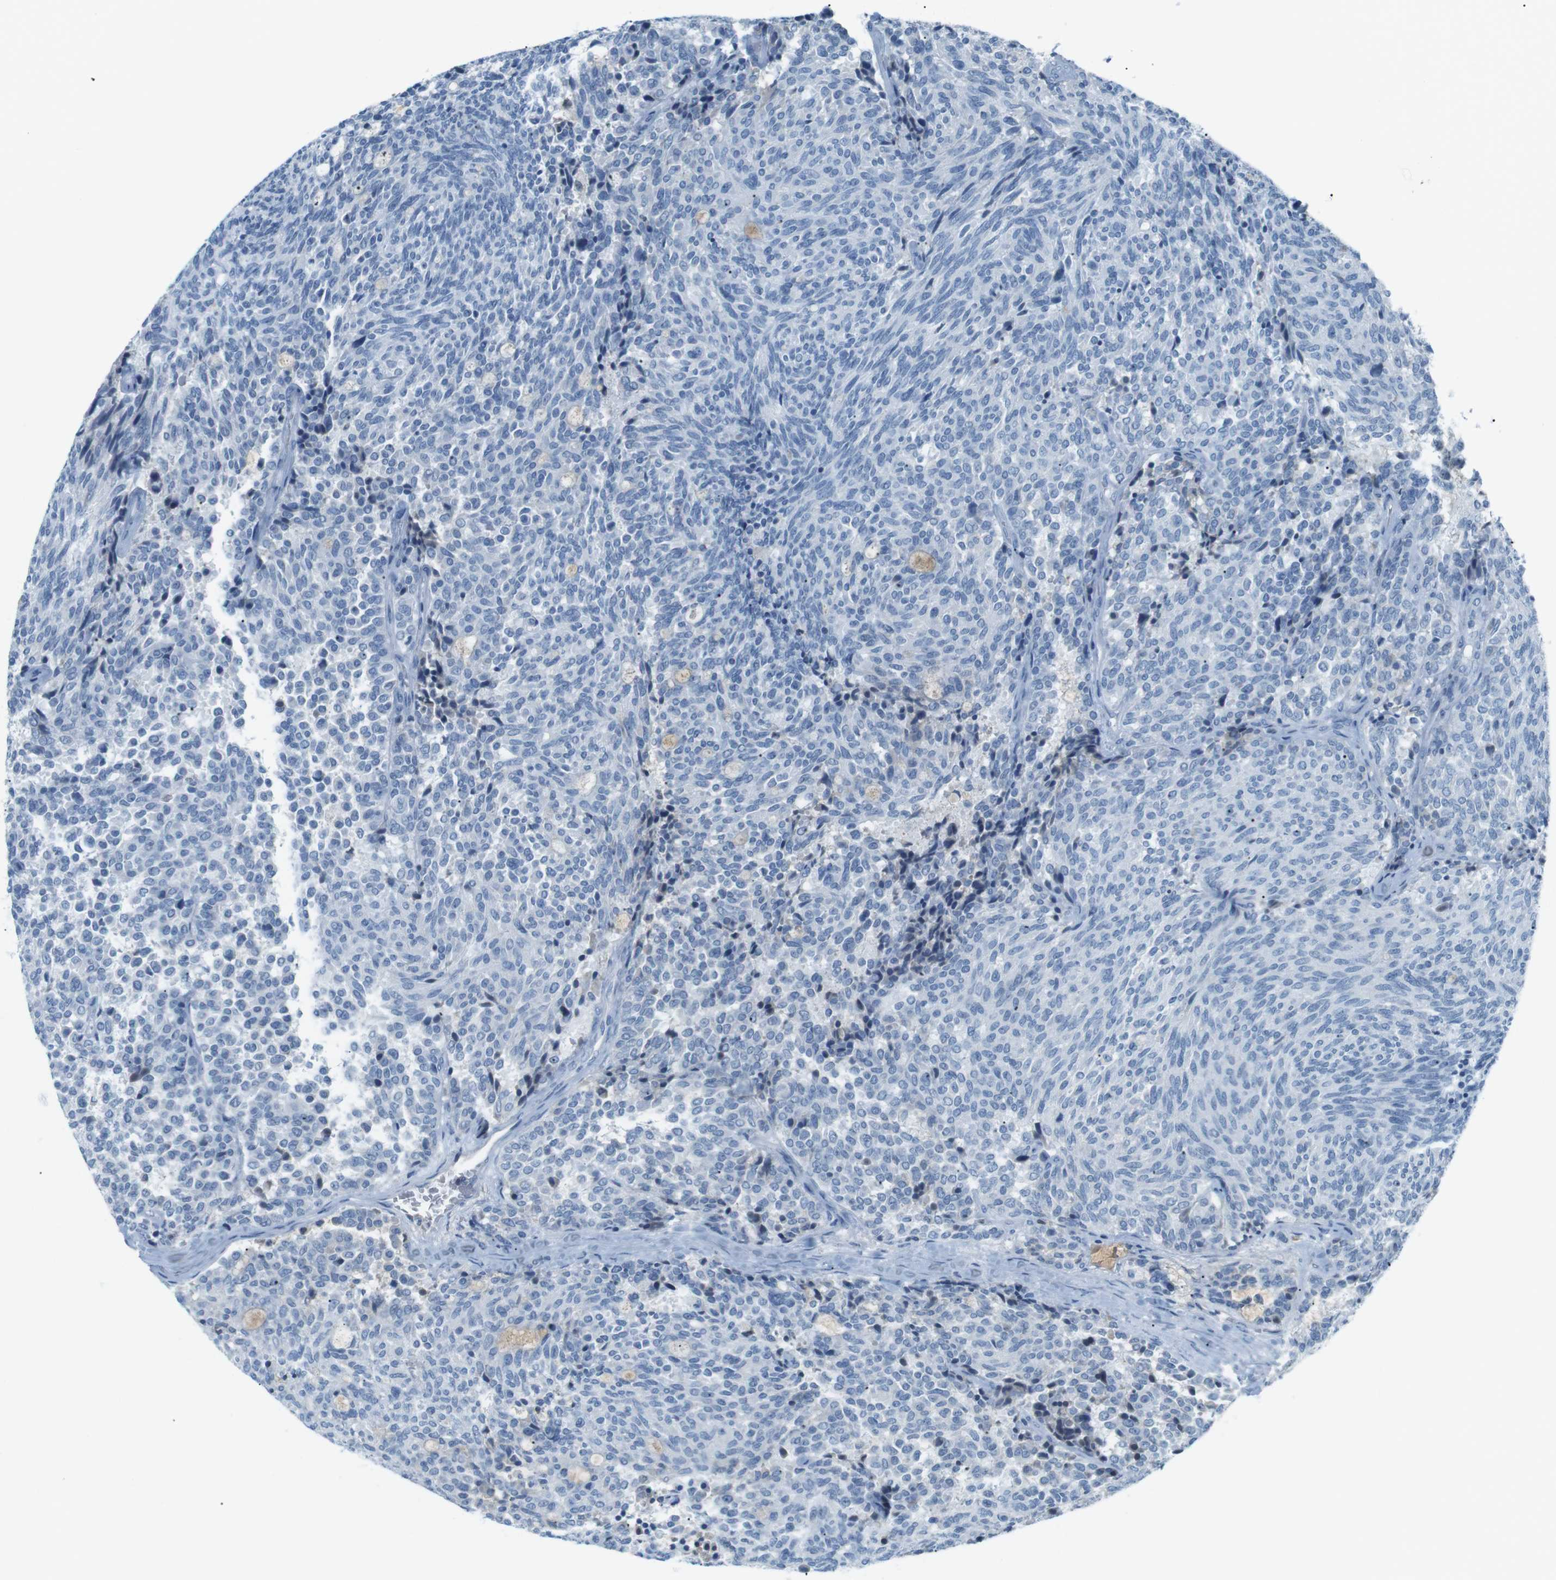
{"staining": {"intensity": "negative", "quantity": "none", "location": "none"}, "tissue": "carcinoid", "cell_type": "Tumor cells", "image_type": "cancer", "snomed": [{"axis": "morphology", "description": "Carcinoid, malignant, NOS"}, {"axis": "topography", "description": "Pancreas"}], "caption": "A histopathology image of human carcinoid (malignant) is negative for staining in tumor cells.", "gene": "AZGP1", "patient": {"sex": "female", "age": 54}}